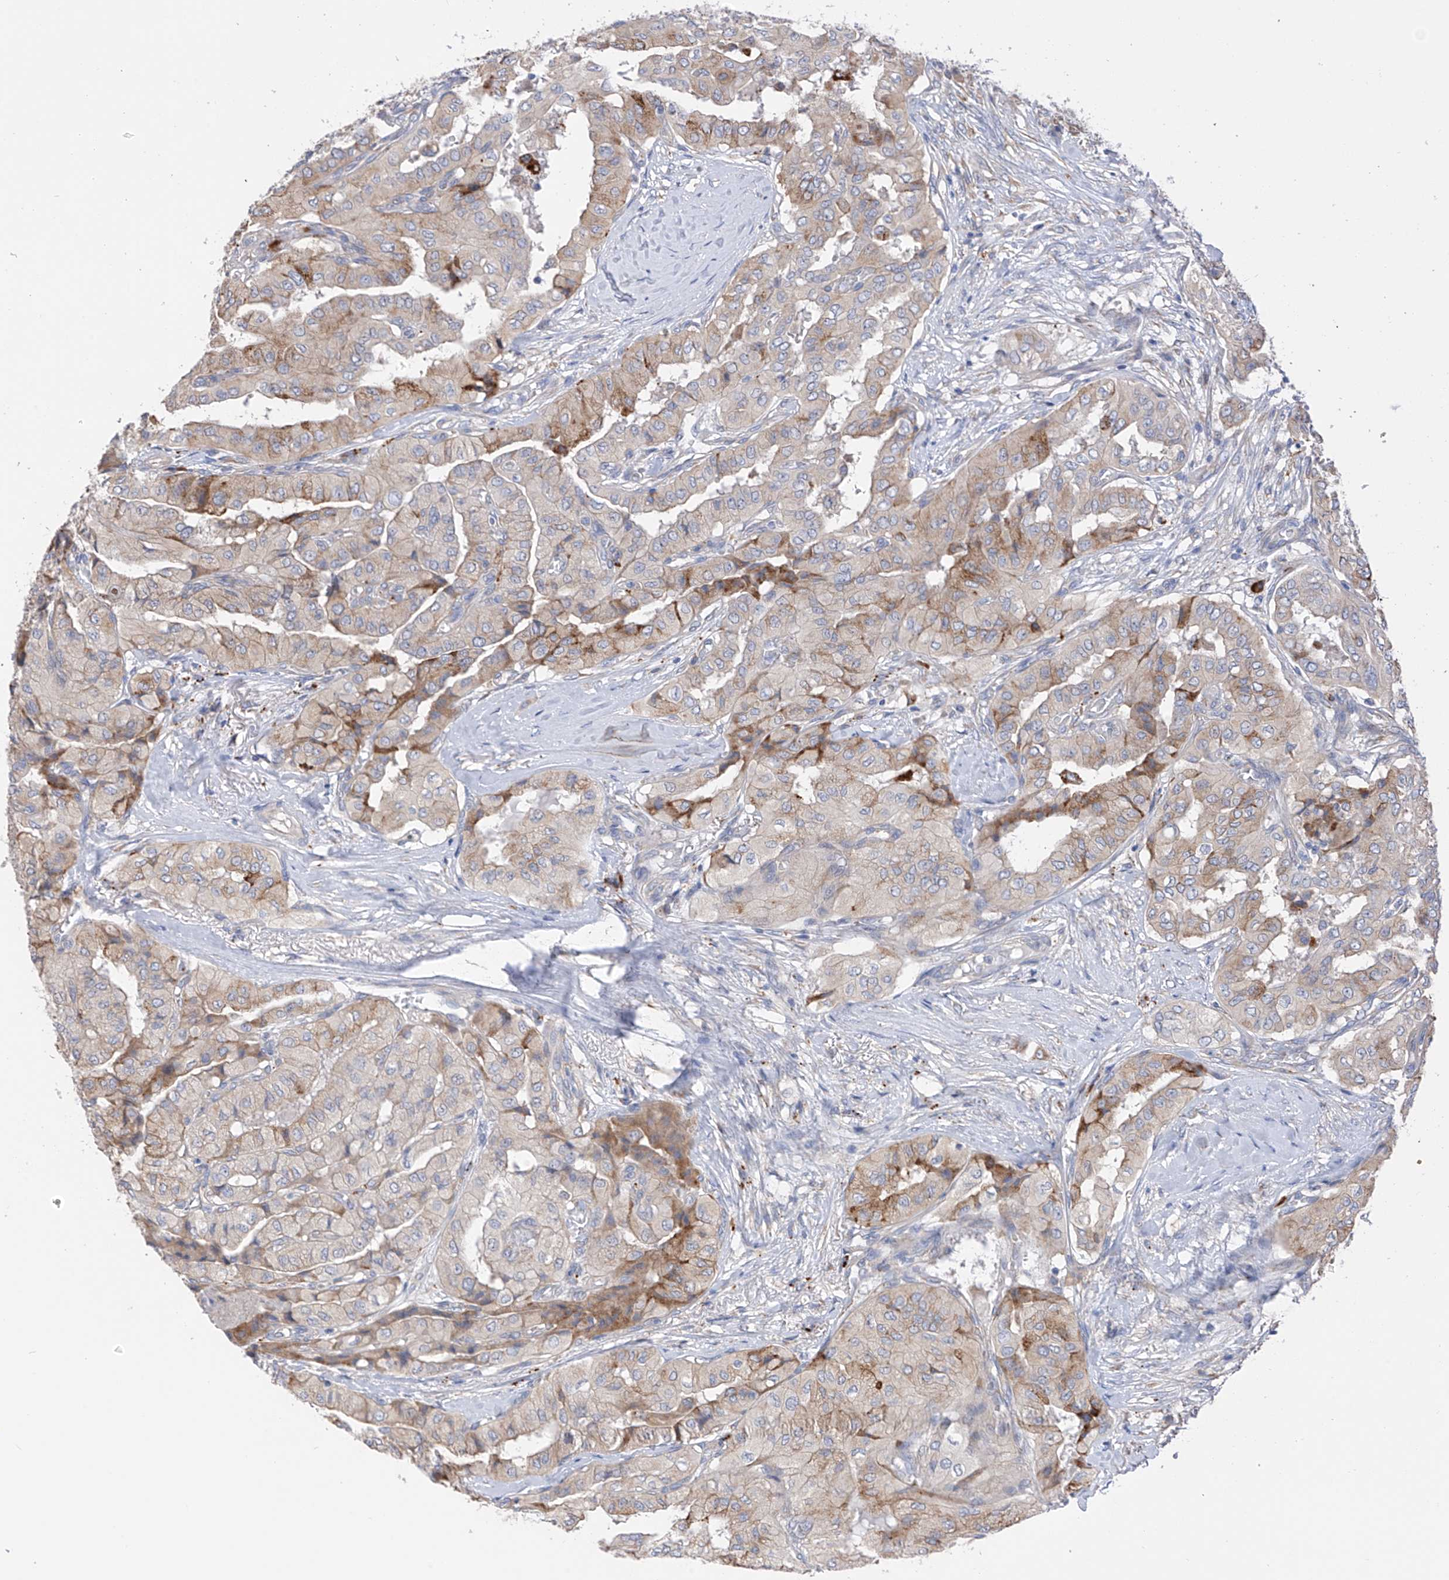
{"staining": {"intensity": "negative", "quantity": "none", "location": "none"}, "tissue": "thyroid cancer", "cell_type": "Tumor cells", "image_type": "cancer", "snomed": [{"axis": "morphology", "description": "Papillary adenocarcinoma, NOS"}, {"axis": "topography", "description": "Thyroid gland"}], "caption": "A high-resolution image shows IHC staining of thyroid cancer (papillary adenocarcinoma), which shows no significant staining in tumor cells.", "gene": "REC8", "patient": {"sex": "female", "age": 59}}